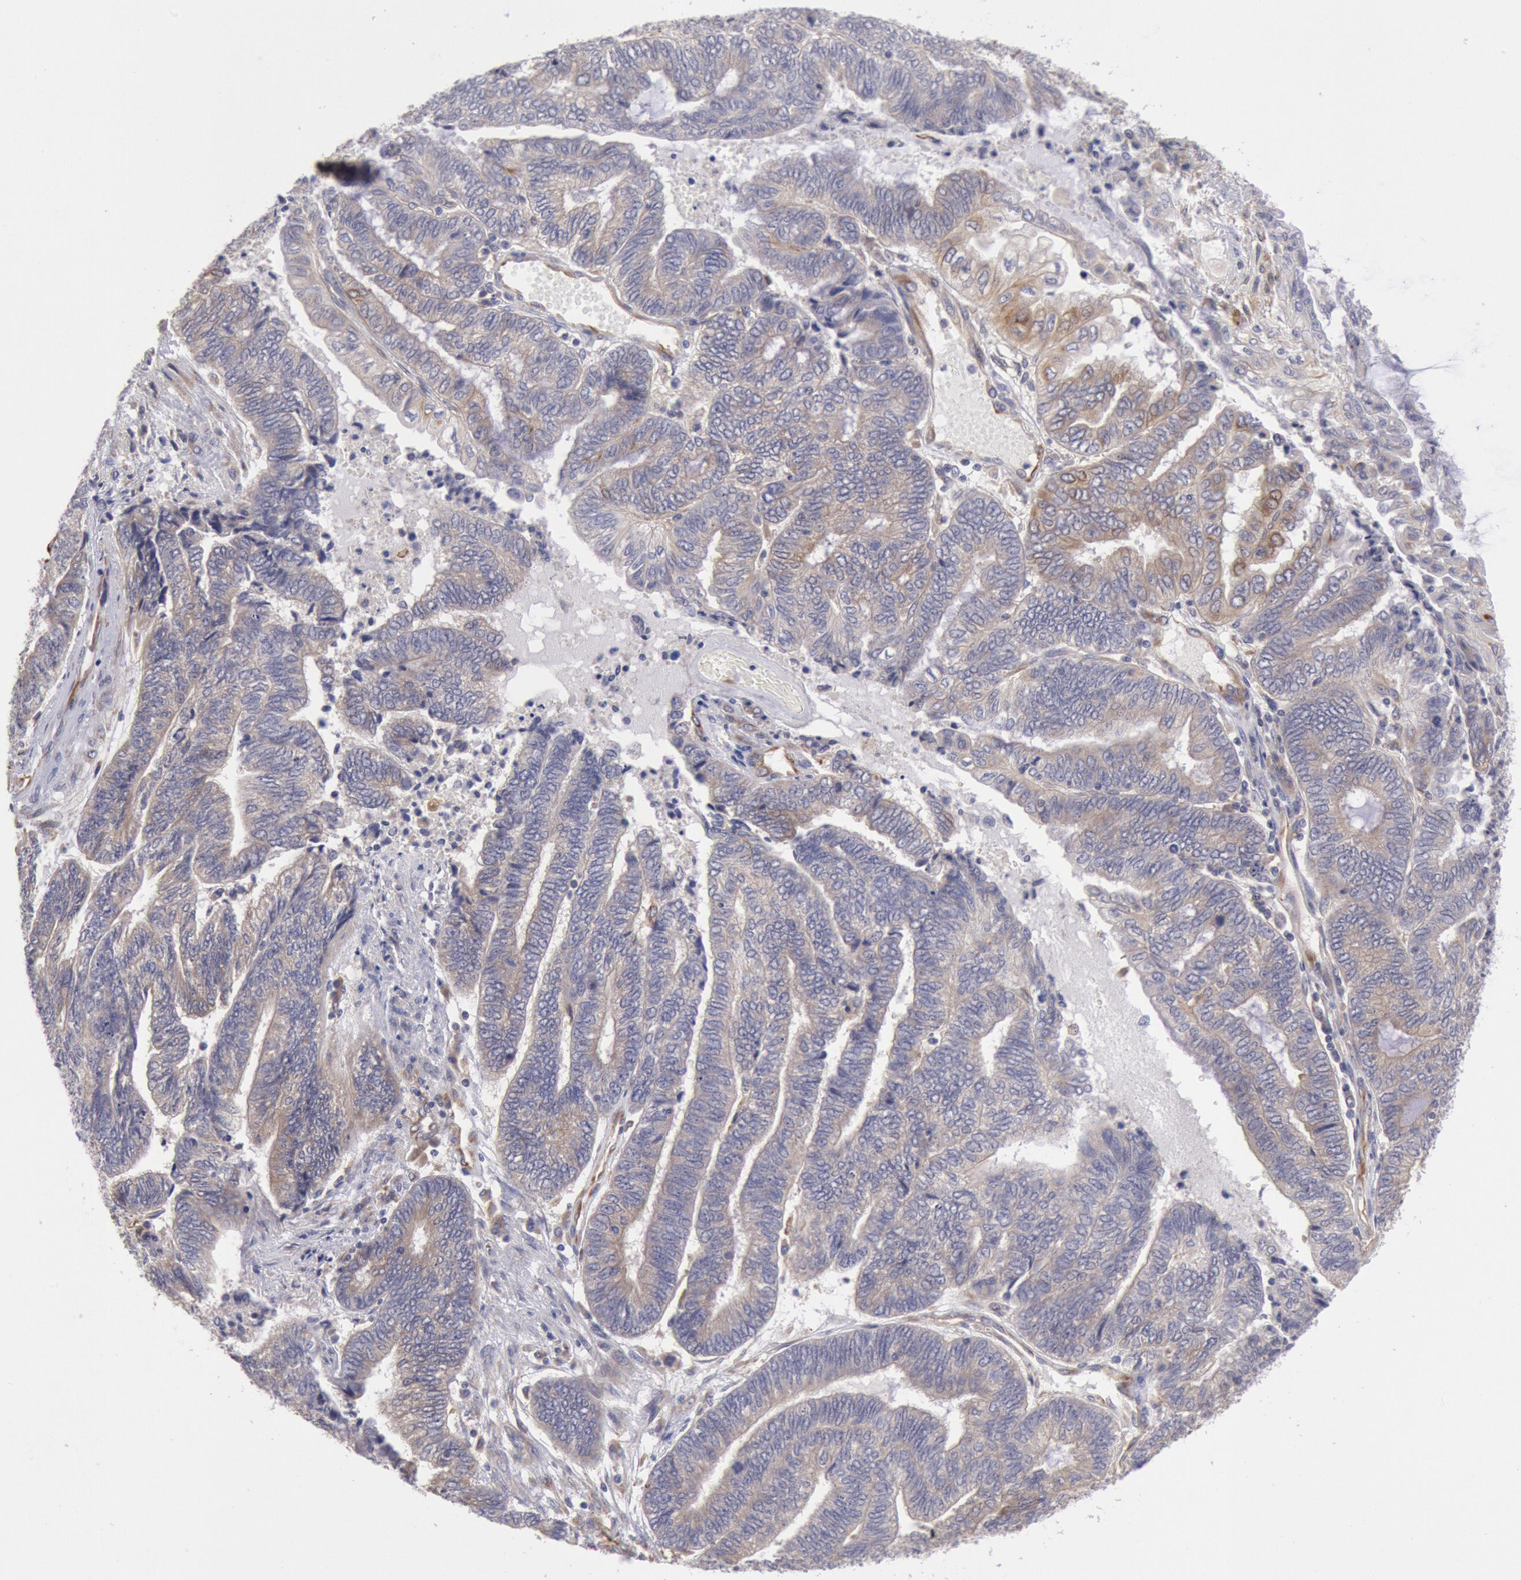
{"staining": {"intensity": "weak", "quantity": ">75%", "location": "cytoplasmic/membranous"}, "tissue": "endometrial cancer", "cell_type": "Tumor cells", "image_type": "cancer", "snomed": [{"axis": "morphology", "description": "Adenocarcinoma, NOS"}, {"axis": "topography", "description": "Uterus"}, {"axis": "topography", "description": "Endometrium"}], "caption": "The histopathology image exhibits immunohistochemical staining of endometrial cancer. There is weak cytoplasmic/membranous expression is present in about >75% of tumor cells.", "gene": "RNF139", "patient": {"sex": "female", "age": 70}}